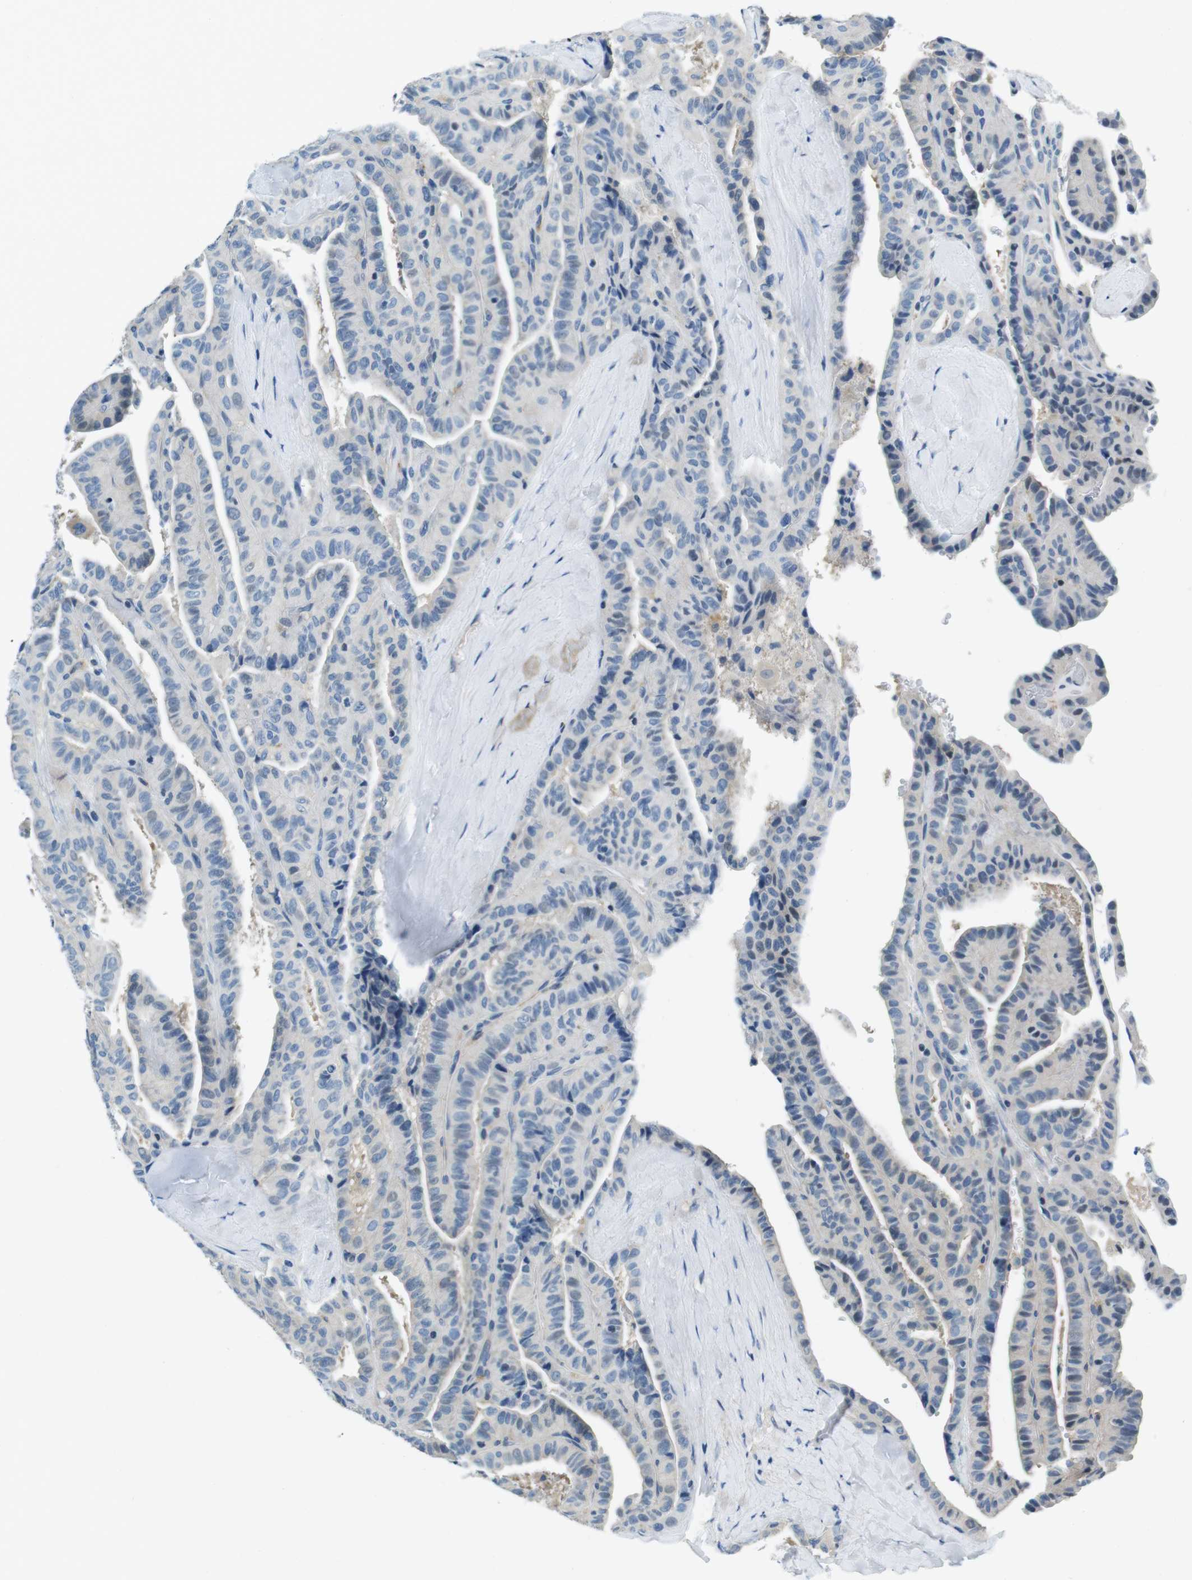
{"staining": {"intensity": "negative", "quantity": "none", "location": "none"}, "tissue": "thyroid cancer", "cell_type": "Tumor cells", "image_type": "cancer", "snomed": [{"axis": "morphology", "description": "Papillary adenocarcinoma, NOS"}, {"axis": "topography", "description": "Thyroid gland"}], "caption": "DAB (3,3'-diaminobenzidine) immunohistochemical staining of human thyroid cancer (papillary adenocarcinoma) displays no significant expression in tumor cells.", "gene": "KCNJ5", "patient": {"sex": "male", "age": 77}}